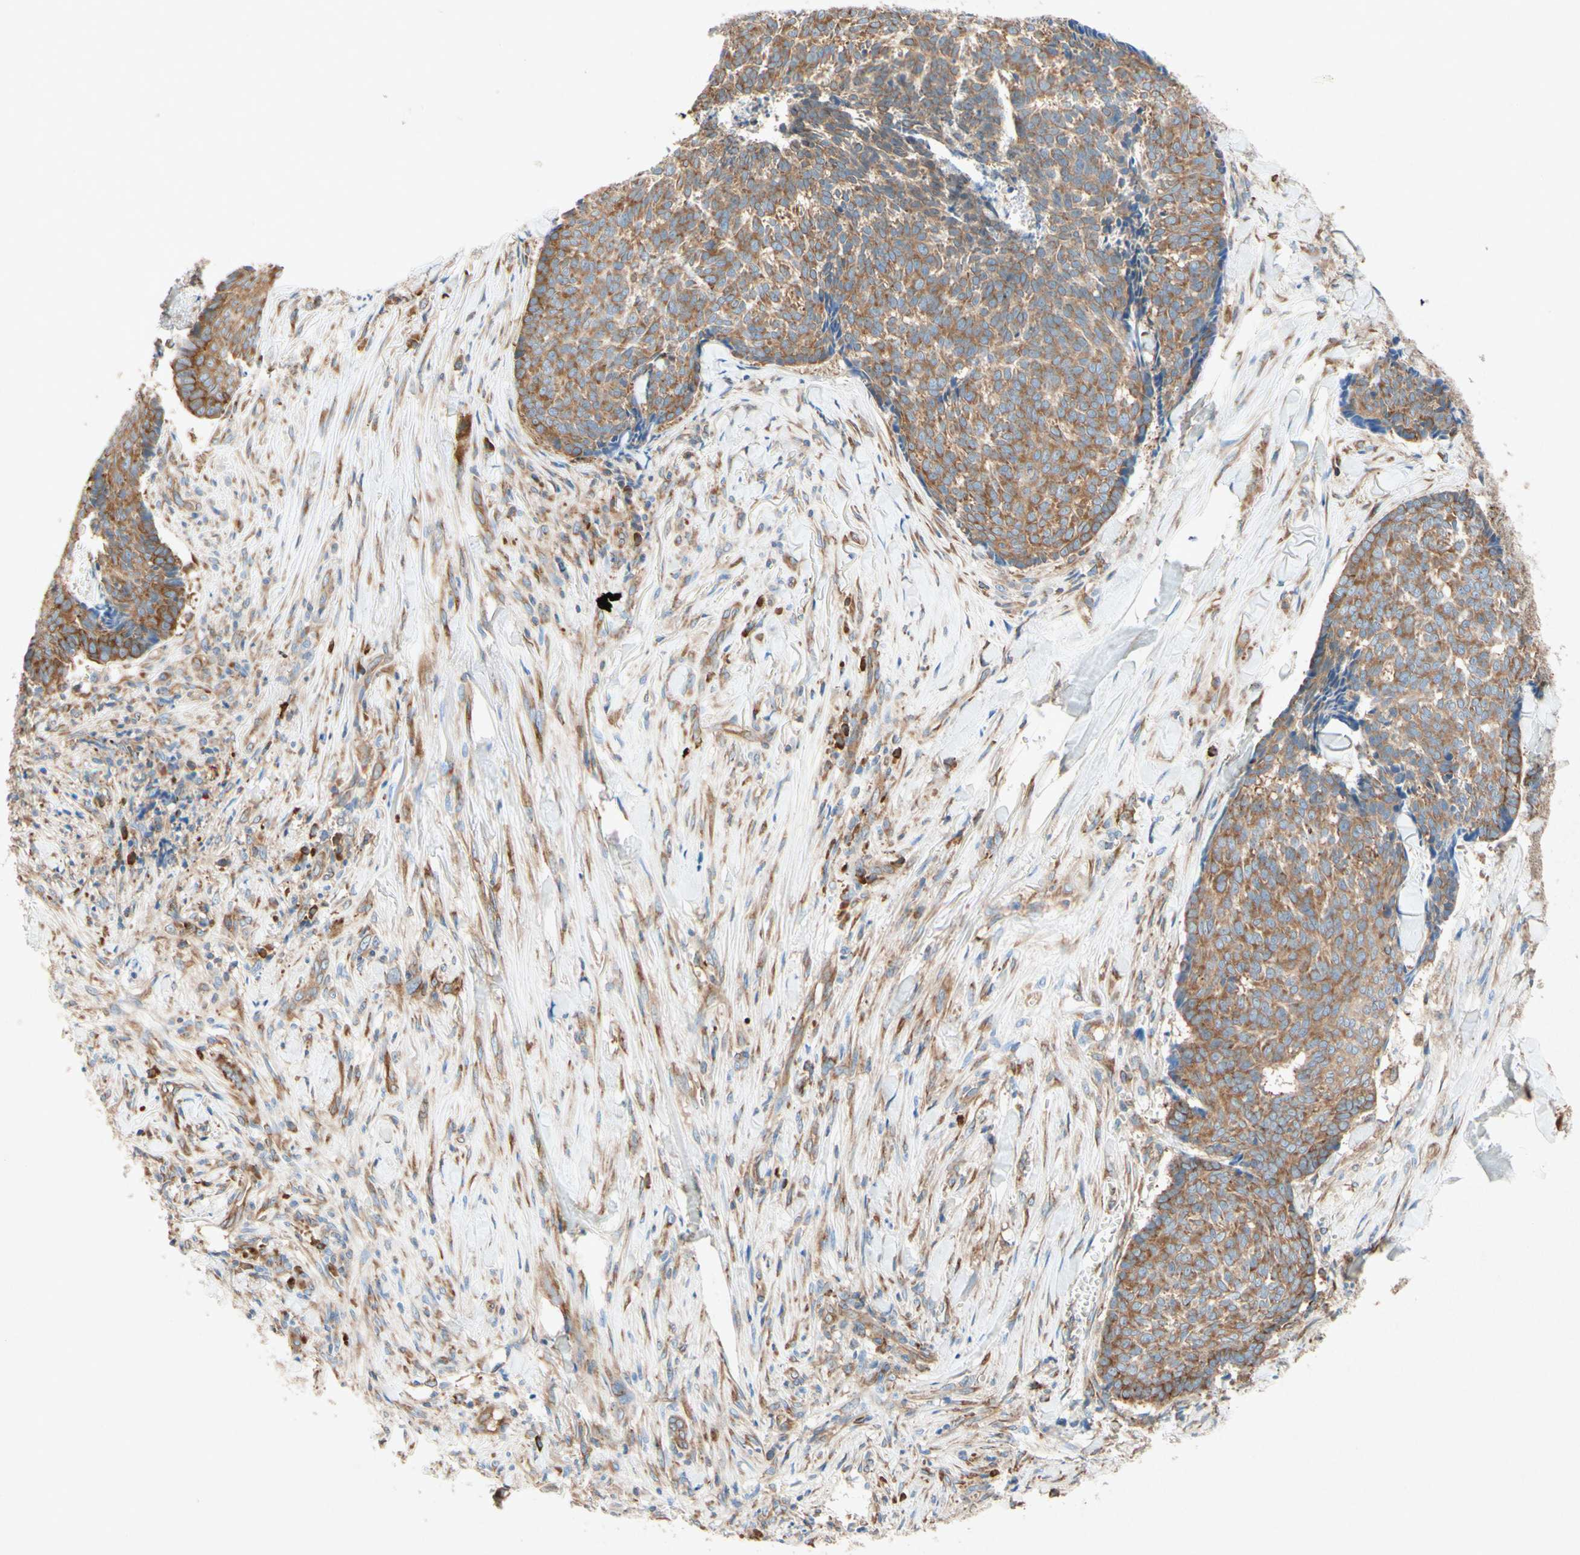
{"staining": {"intensity": "moderate", "quantity": ">75%", "location": "cytoplasmic/membranous"}, "tissue": "skin cancer", "cell_type": "Tumor cells", "image_type": "cancer", "snomed": [{"axis": "morphology", "description": "Basal cell carcinoma"}, {"axis": "topography", "description": "Skin"}], "caption": "This image exhibits basal cell carcinoma (skin) stained with immunohistochemistry (IHC) to label a protein in brown. The cytoplasmic/membranous of tumor cells show moderate positivity for the protein. Nuclei are counter-stained blue.", "gene": "PABPC1", "patient": {"sex": "male", "age": 84}}